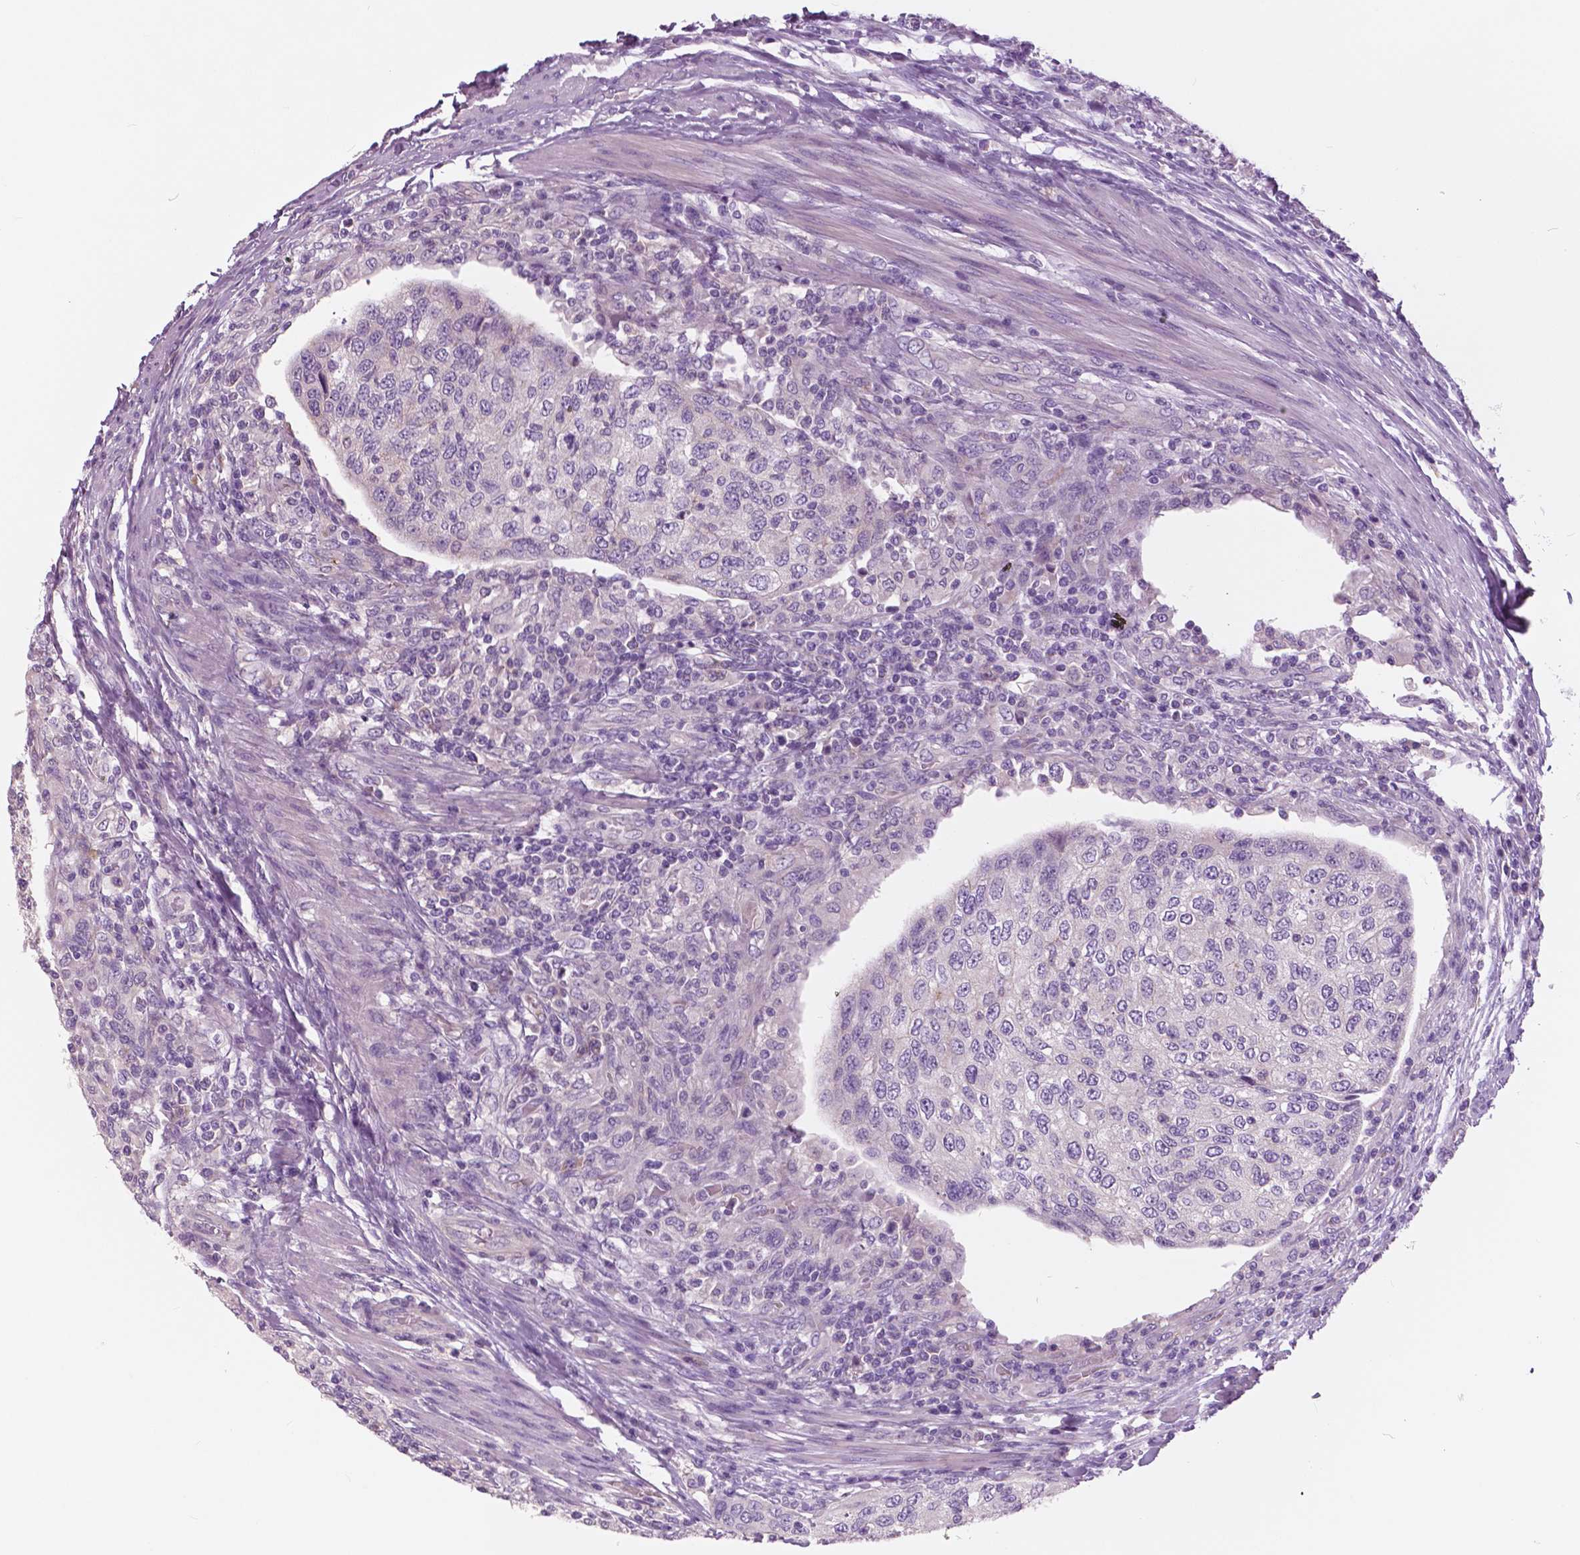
{"staining": {"intensity": "negative", "quantity": "none", "location": "none"}, "tissue": "urothelial cancer", "cell_type": "Tumor cells", "image_type": "cancer", "snomed": [{"axis": "morphology", "description": "Urothelial carcinoma, High grade"}, {"axis": "topography", "description": "Urinary bladder"}], "caption": "Urothelial cancer was stained to show a protein in brown. There is no significant expression in tumor cells.", "gene": "SERPINI1", "patient": {"sex": "female", "age": 78}}